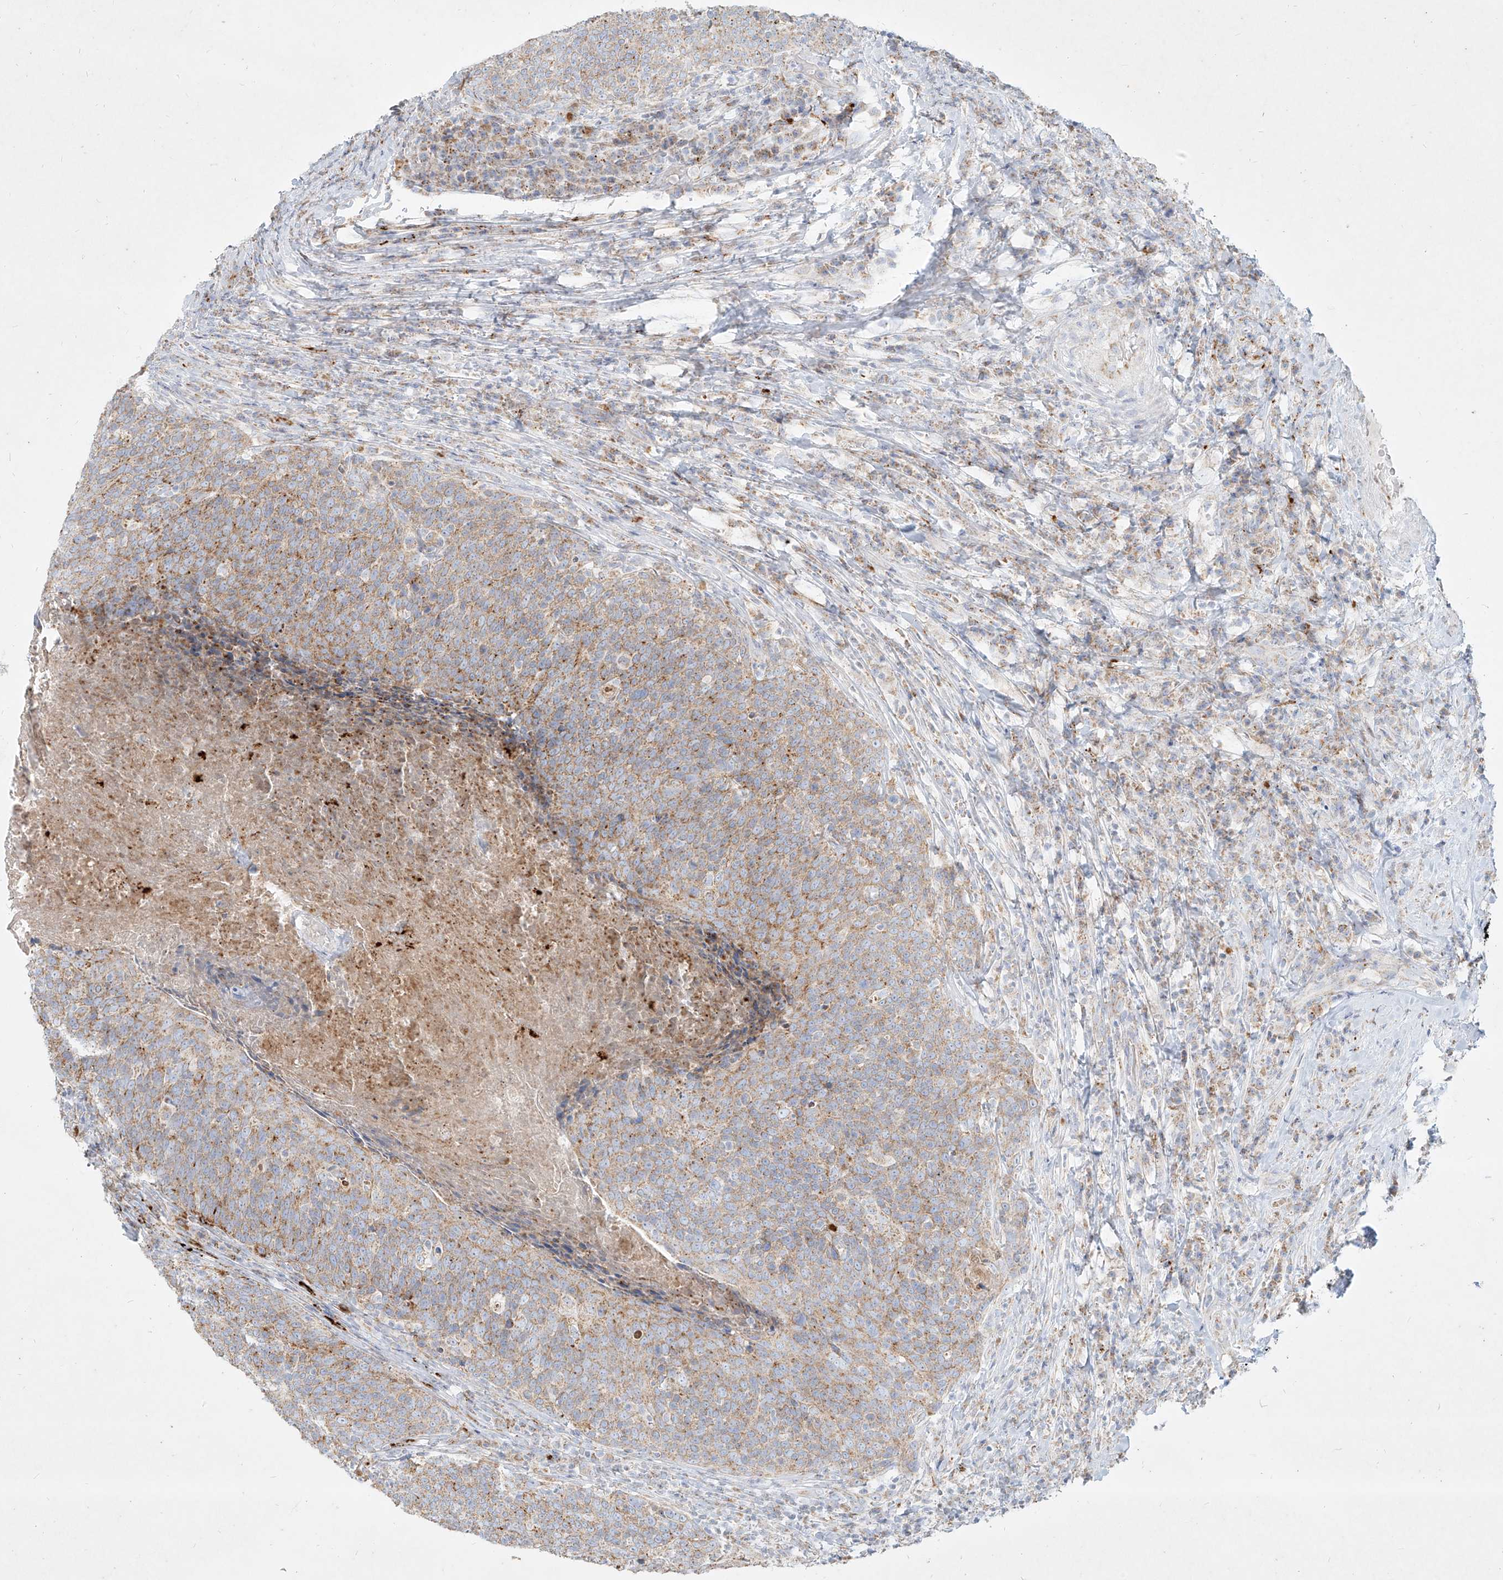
{"staining": {"intensity": "moderate", "quantity": "25%-75%", "location": "cytoplasmic/membranous"}, "tissue": "head and neck cancer", "cell_type": "Tumor cells", "image_type": "cancer", "snomed": [{"axis": "morphology", "description": "Squamous cell carcinoma, NOS"}, {"axis": "morphology", "description": "Squamous cell carcinoma, metastatic, NOS"}, {"axis": "topography", "description": "Lymph node"}, {"axis": "topography", "description": "Head-Neck"}], "caption": "Brown immunohistochemical staining in metastatic squamous cell carcinoma (head and neck) demonstrates moderate cytoplasmic/membranous expression in about 25%-75% of tumor cells.", "gene": "MTX2", "patient": {"sex": "male", "age": 62}}